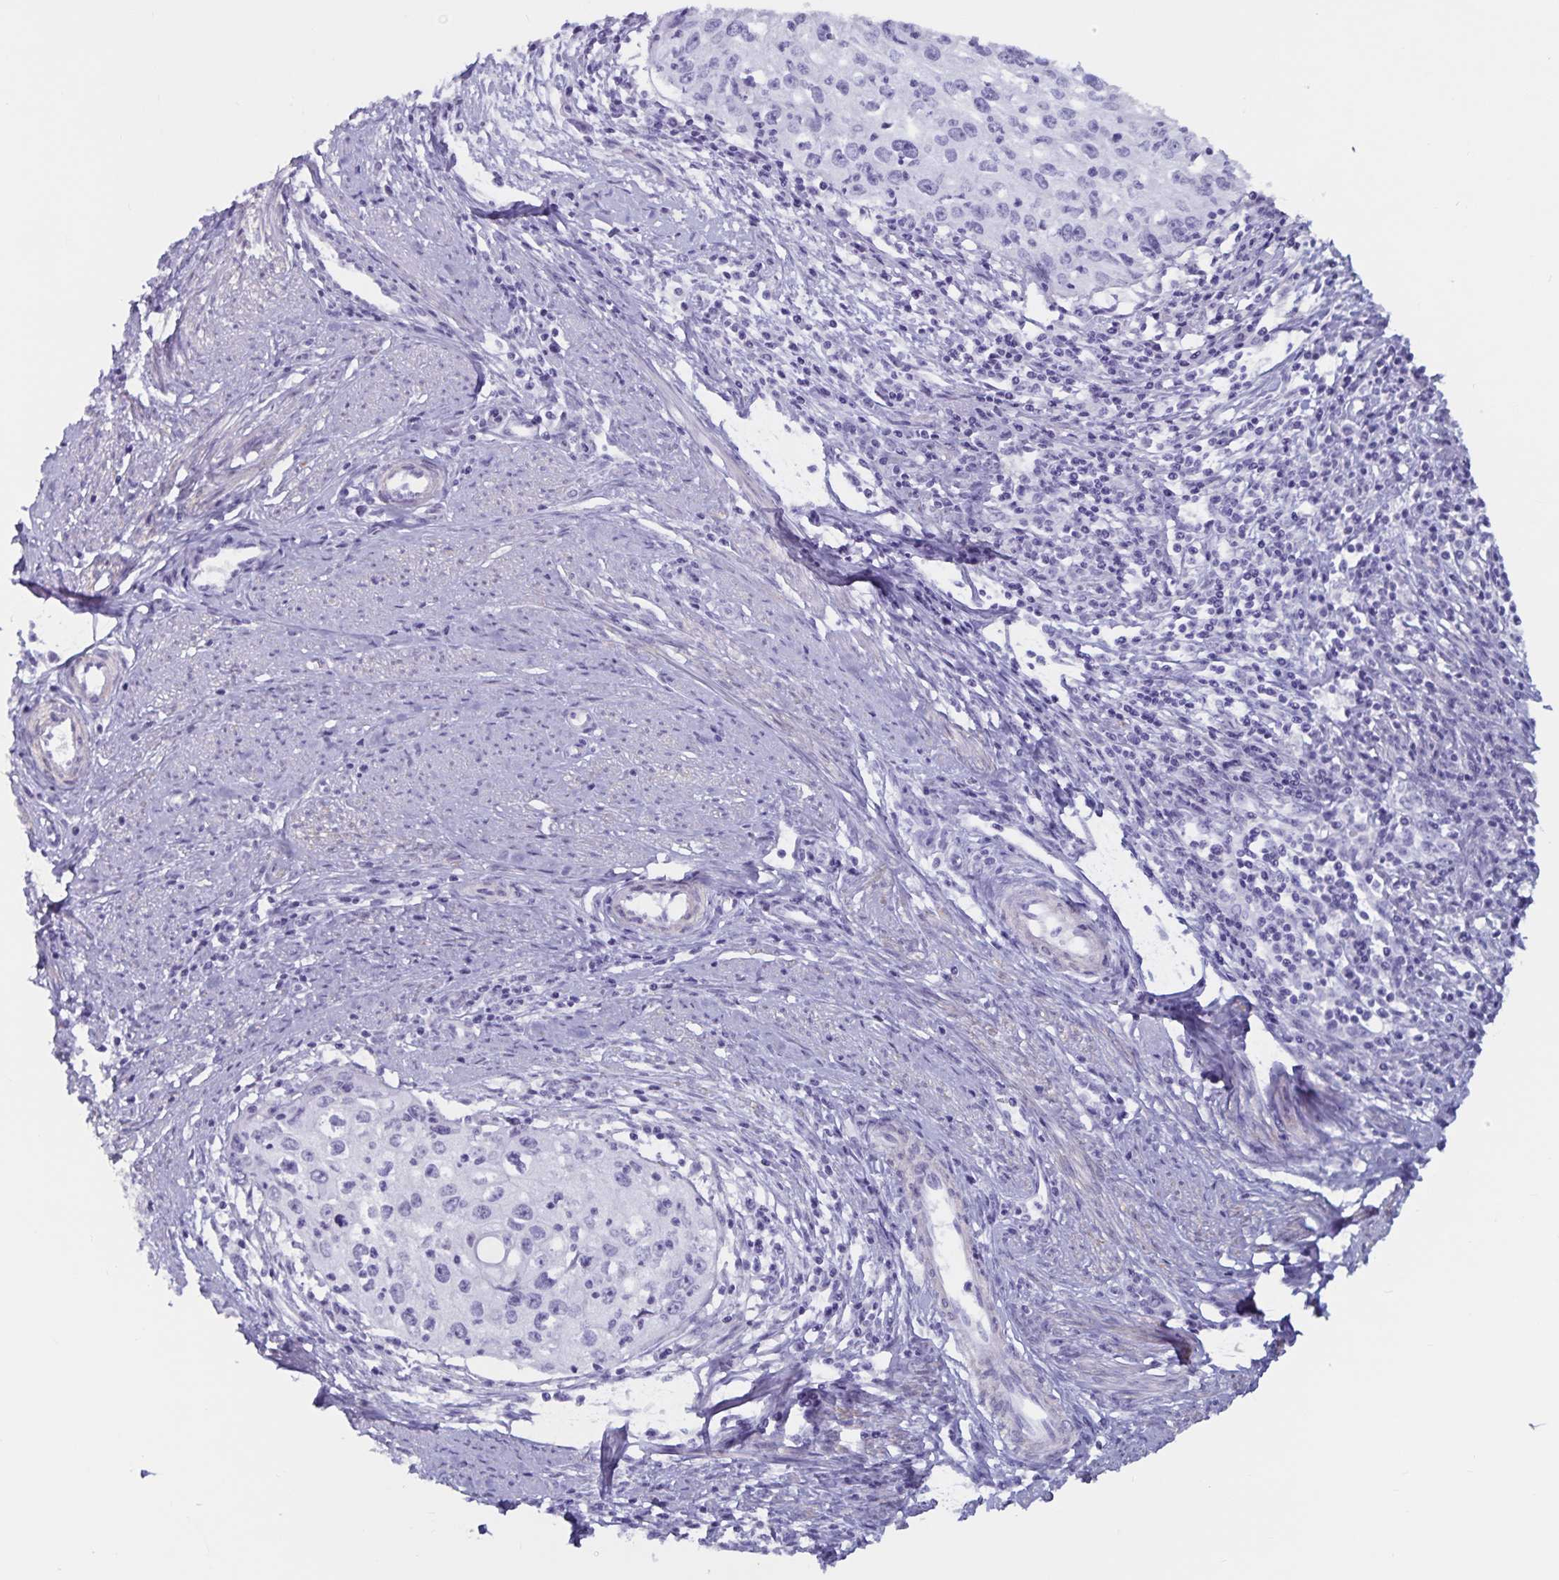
{"staining": {"intensity": "negative", "quantity": "none", "location": "none"}, "tissue": "cervical cancer", "cell_type": "Tumor cells", "image_type": "cancer", "snomed": [{"axis": "morphology", "description": "Squamous cell carcinoma, NOS"}, {"axis": "topography", "description": "Cervix"}], "caption": "A high-resolution photomicrograph shows immunohistochemistry staining of cervical squamous cell carcinoma, which displays no significant staining in tumor cells. The staining is performed using DAB brown chromogen with nuclei counter-stained in using hematoxylin.", "gene": "GPR137", "patient": {"sex": "female", "age": 40}}